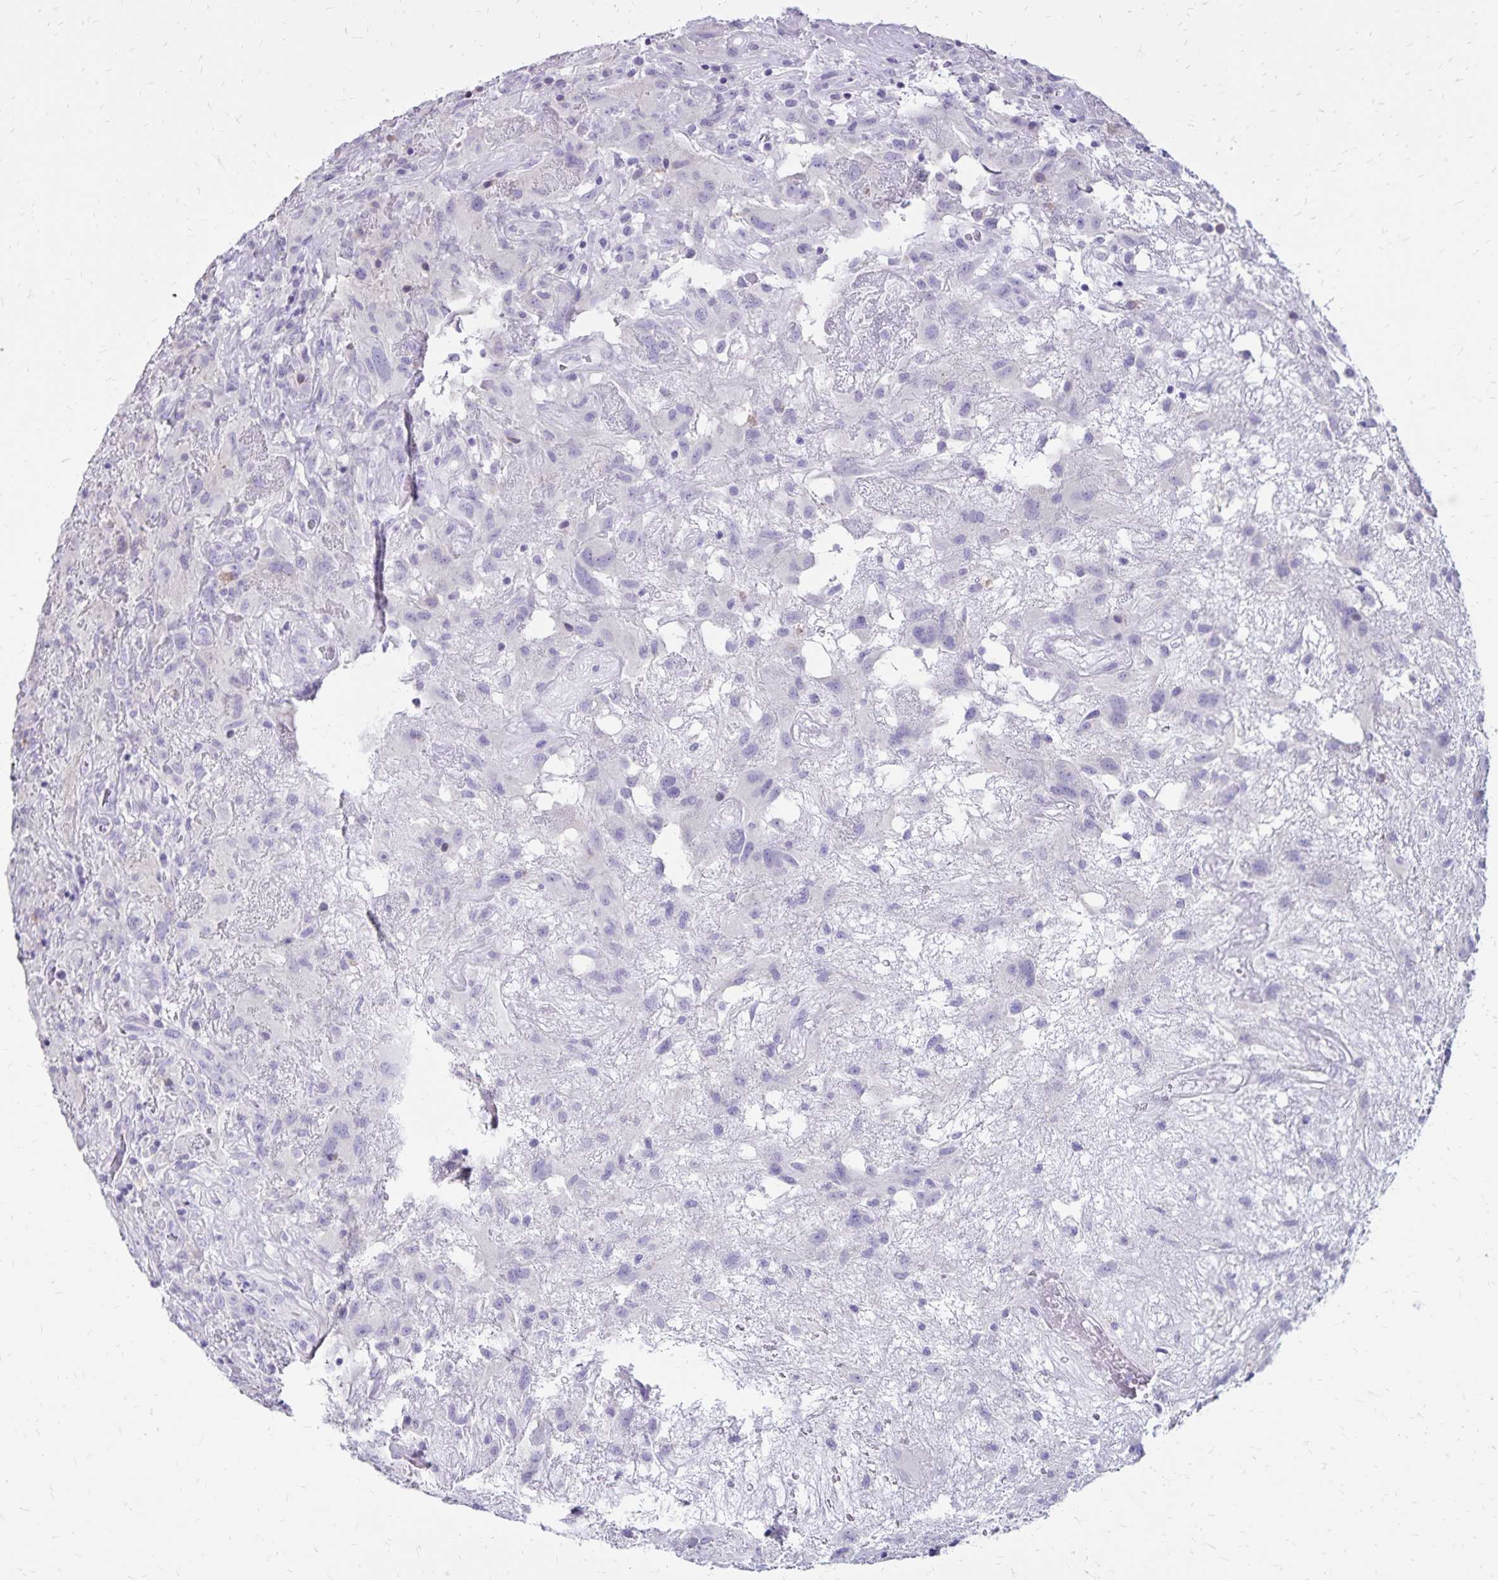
{"staining": {"intensity": "negative", "quantity": "none", "location": "none"}, "tissue": "glioma", "cell_type": "Tumor cells", "image_type": "cancer", "snomed": [{"axis": "morphology", "description": "Glioma, malignant, High grade"}, {"axis": "topography", "description": "Brain"}], "caption": "Tumor cells are negative for protein expression in human malignant high-grade glioma. (Brightfield microscopy of DAB immunohistochemistry at high magnification).", "gene": "SH3GL3", "patient": {"sex": "male", "age": 46}}